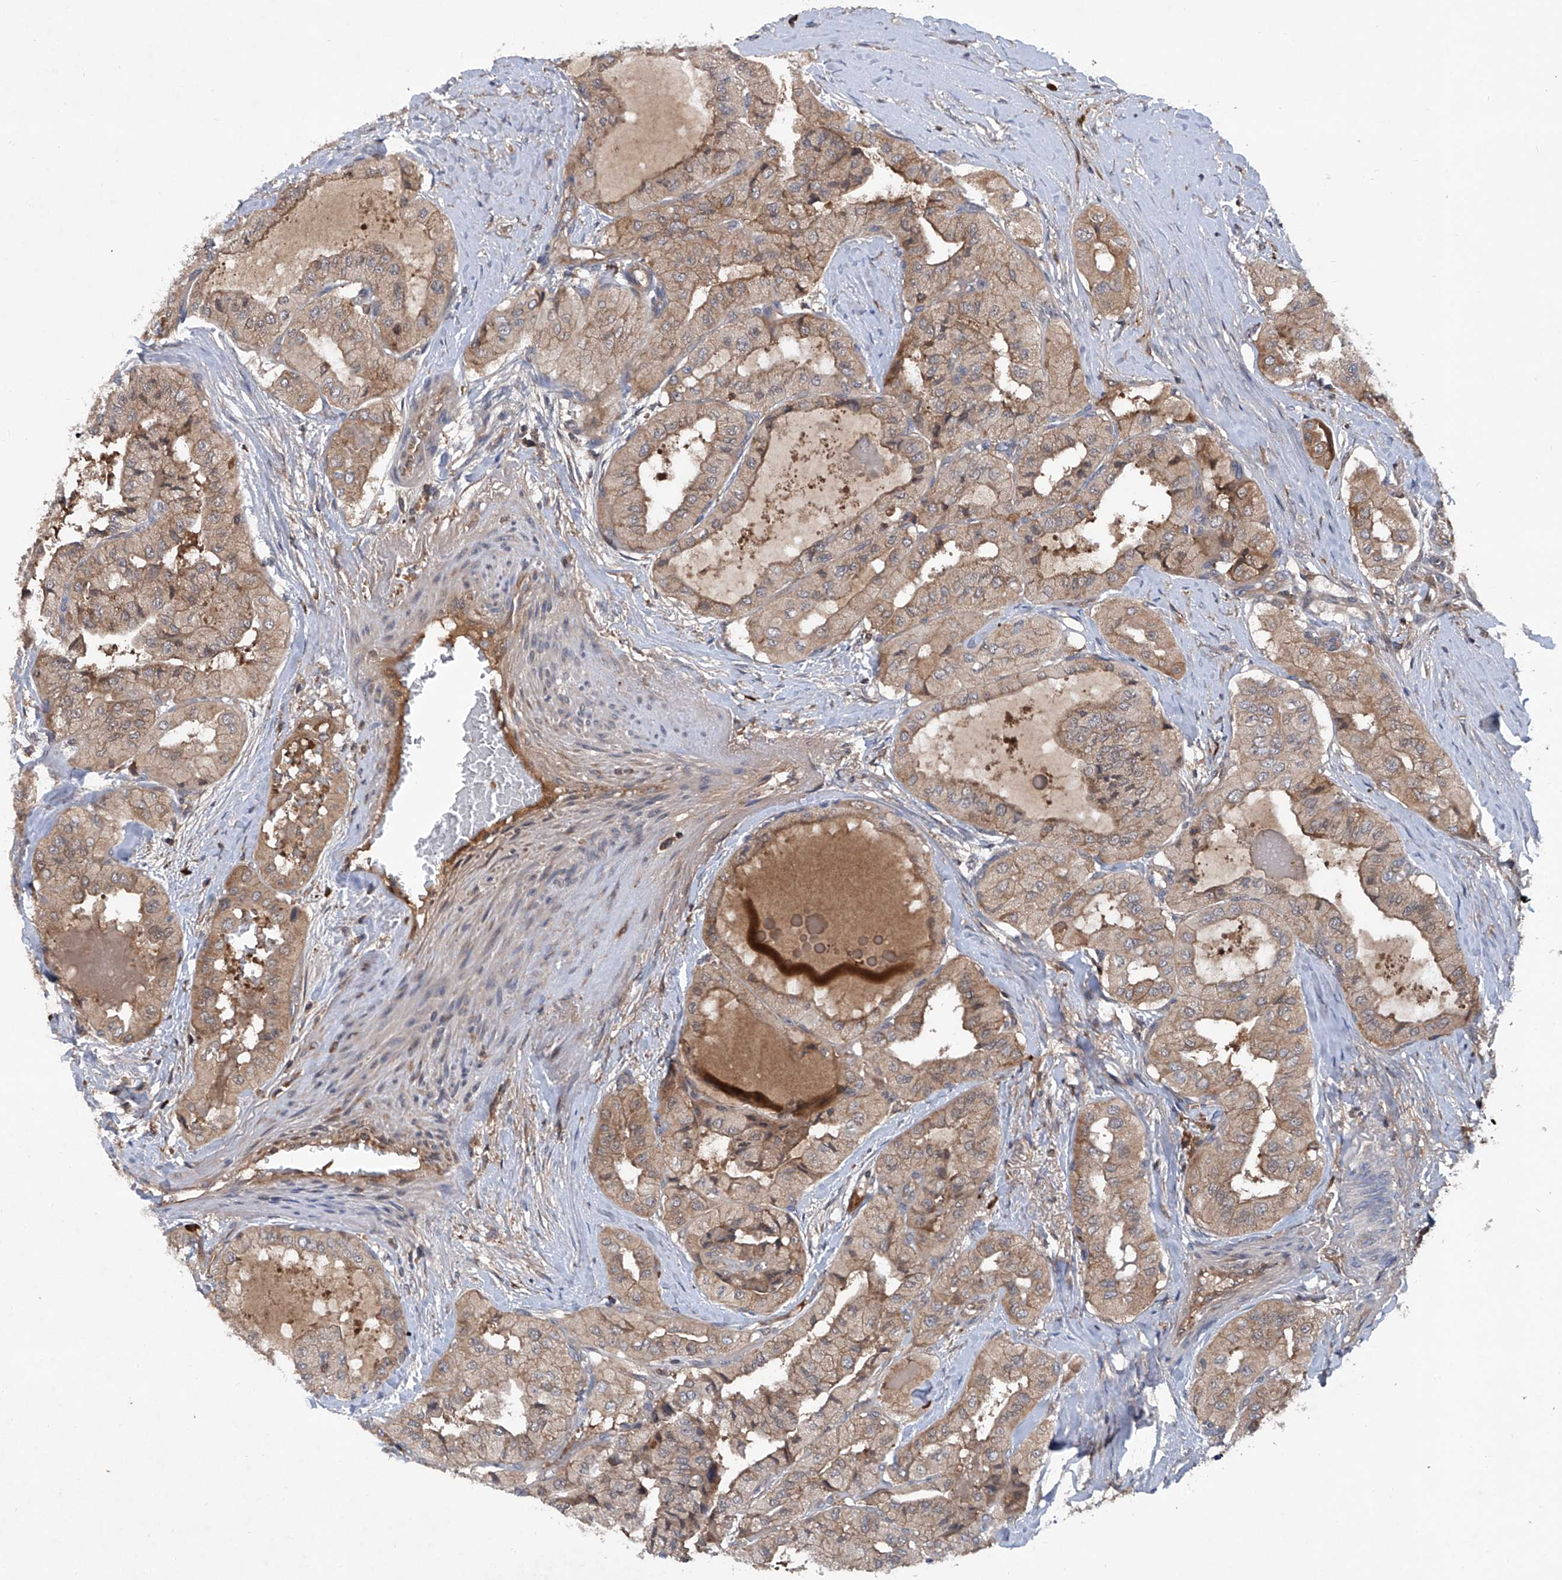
{"staining": {"intensity": "moderate", "quantity": ">75%", "location": "cytoplasmic/membranous"}, "tissue": "thyroid cancer", "cell_type": "Tumor cells", "image_type": "cancer", "snomed": [{"axis": "morphology", "description": "Papillary adenocarcinoma, NOS"}, {"axis": "topography", "description": "Thyroid gland"}], "caption": "Immunohistochemical staining of papillary adenocarcinoma (thyroid) shows medium levels of moderate cytoplasmic/membranous protein positivity in about >75% of tumor cells.", "gene": "ASCC3", "patient": {"sex": "female", "age": 59}}